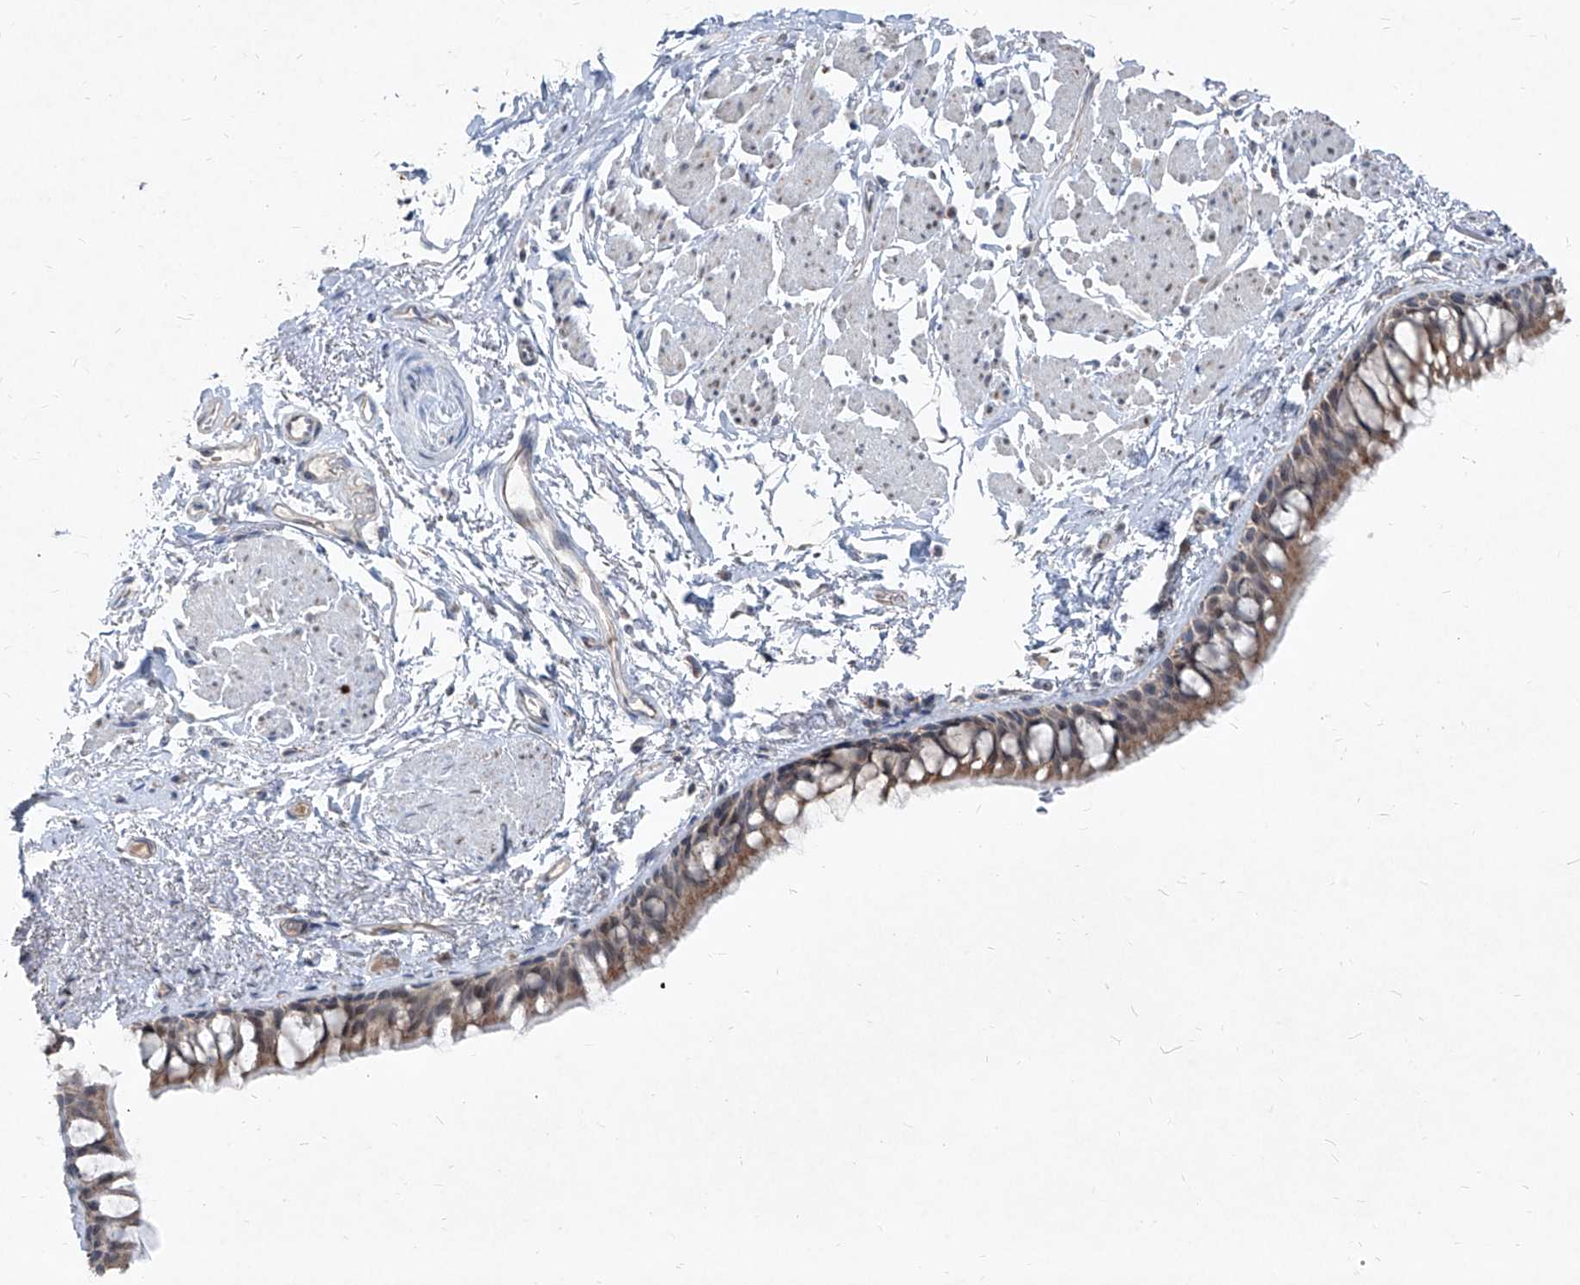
{"staining": {"intensity": "moderate", "quantity": ">75%", "location": "cytoplasmic/membranous"}, "tissue": "bronchus", "cell_type": "Respiratory epithelial cells", "image_type": "normal", "snomed": [{"axis": "morphology", "description": "Normal tissue, NOS"}, {"axis": "topography", "description": "Cartilage tissue"}, {"axis": "topography", "description": "Bronchus"}], "caption": "Human bronchus stained for a protein (brown) exhibits moderate cytoplasmic/membranous positive staining in about >75% of respiratory epithelial cells.", "gene": "NDUFB3", "patient": {"sex": "female", "age": 73}}